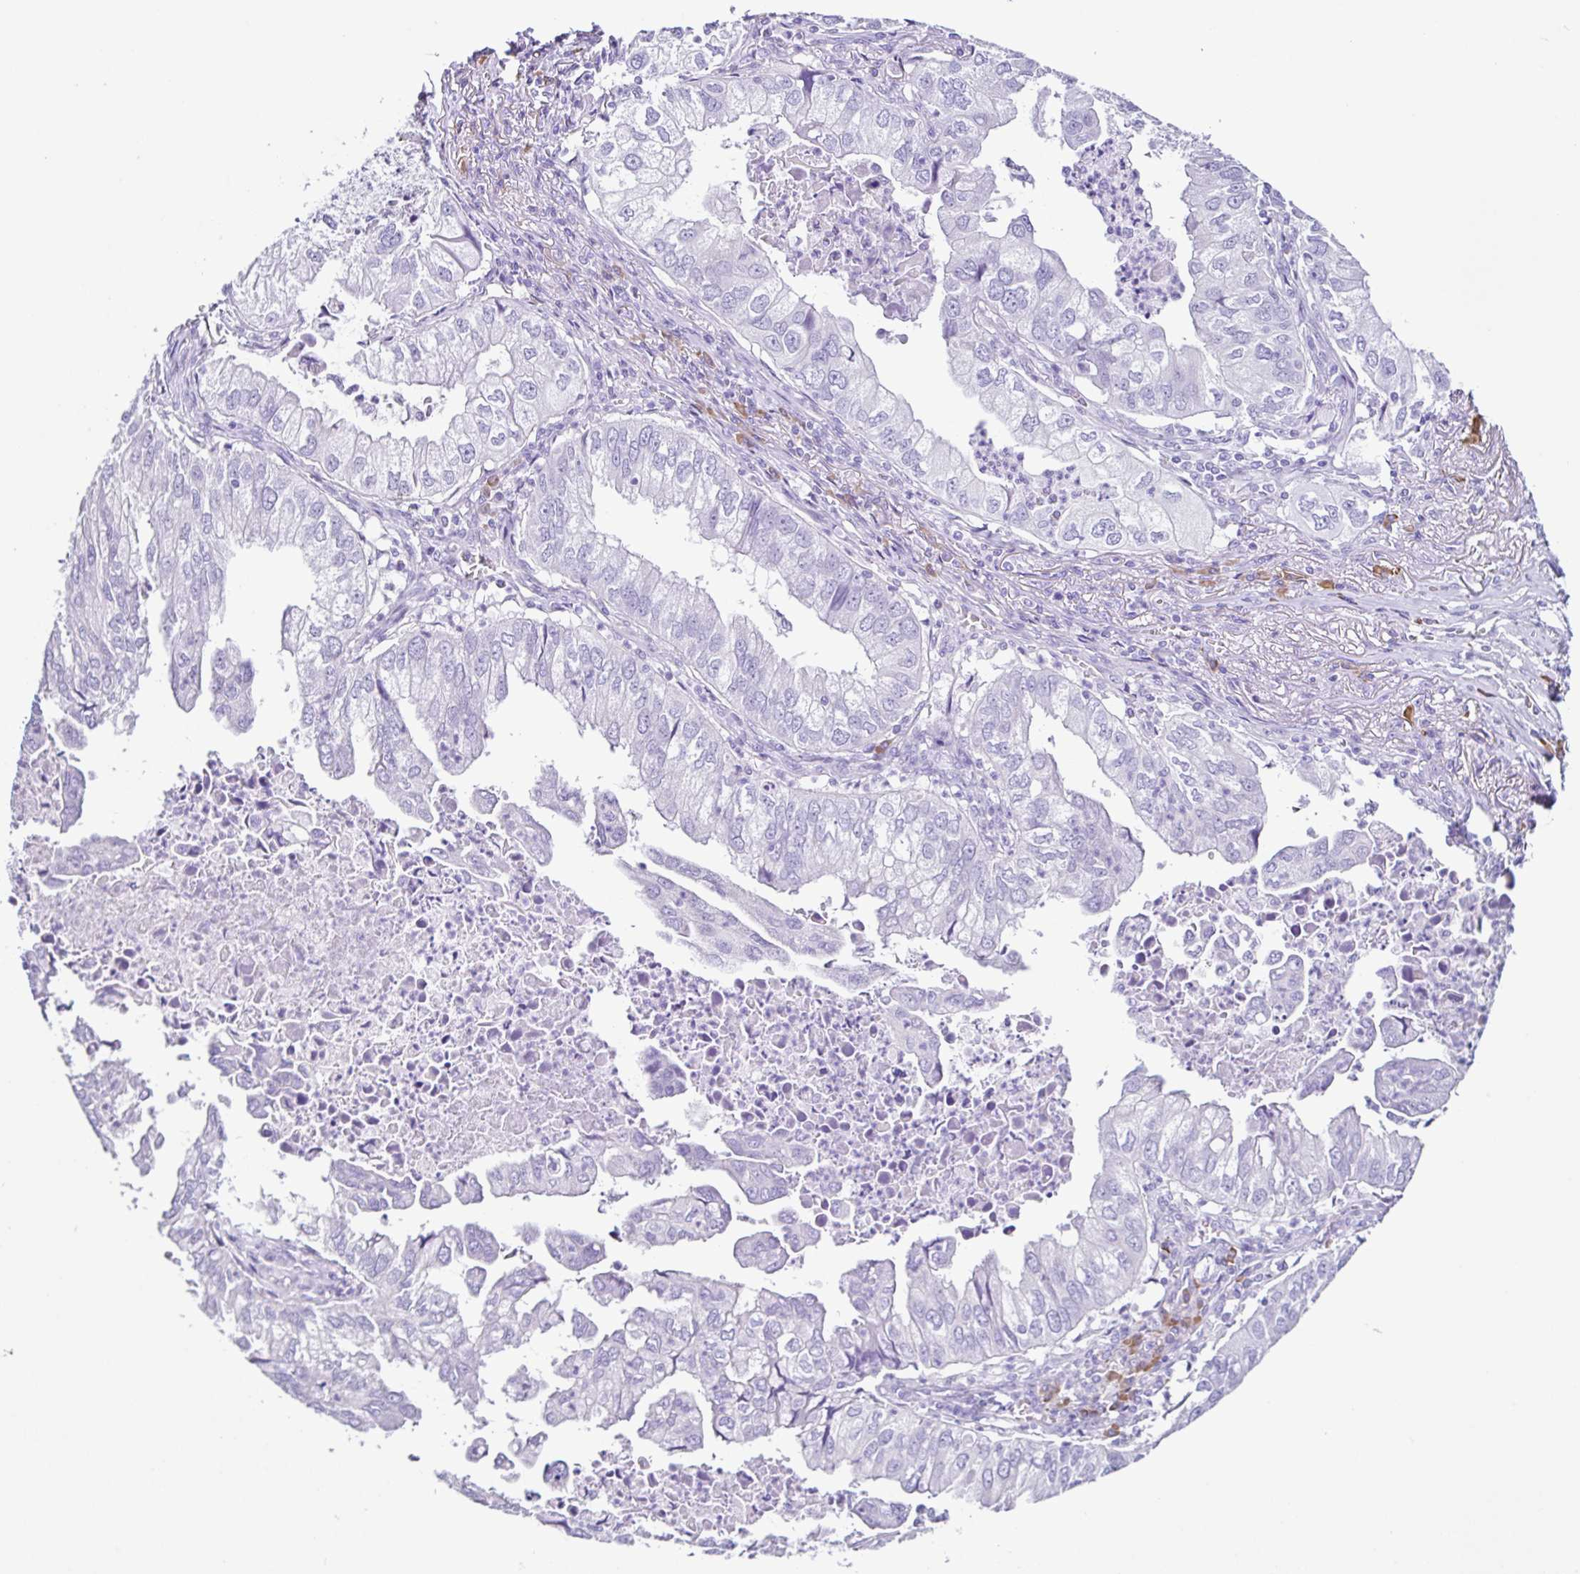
{"staining": {"intensity": "negative", "quantity": "none", "location": "none"}, "tissue": "lung cancer", "cell_type": "Tumor cells", "image_type": "cancer", "snomed": [{"axis": "morphology", "description": "Adenocarcinoma, NOS"}, {"axis": "topography", "description": "Lung"}], "caption": "Immunohistochemistry histopathology image of human adenocarcinoma (lung) stained for a protein (brown), which demonstrates no expression in tumor cells.", "gene": "PIGF", "patient": {"sex": "male", "age": 48}}